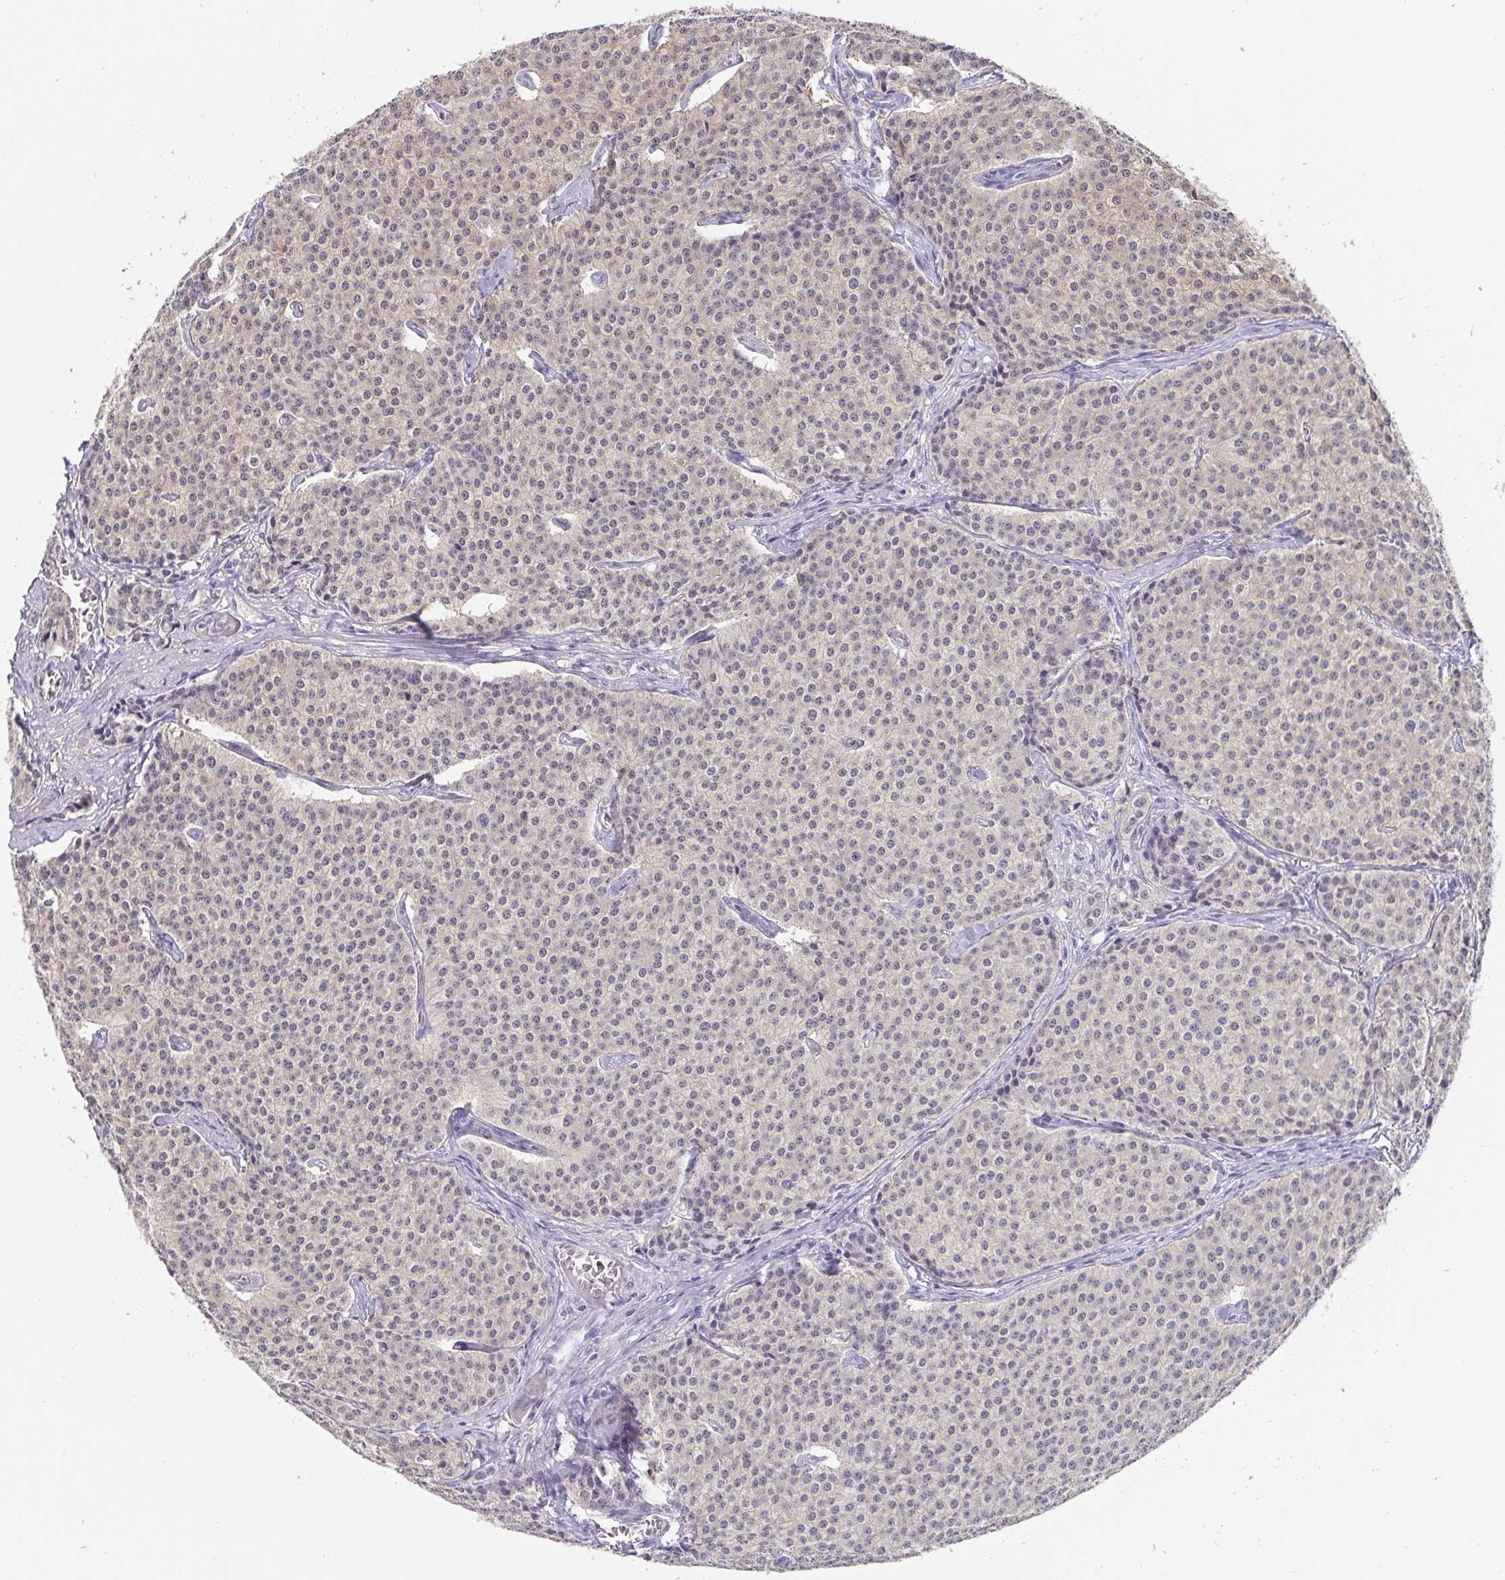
{"staining": {"intensity": "negative", "quantity": "none", "location": "none"}, "tissue": "carcinoid", "cell_type": "Tumor cells", "image_type": "cancer", "snomed": [{"axis": "morphology", "description": "Carcinoid, malignant, NOS"}, {"axis": "topography", "description": "Small intestine"}], "caption": "Carcinoid was stained to show a protein in brown. There is no significant positivity in tumor cells.", "gene": "IDH1", "patient": {"sex": "female", "age": 64}}